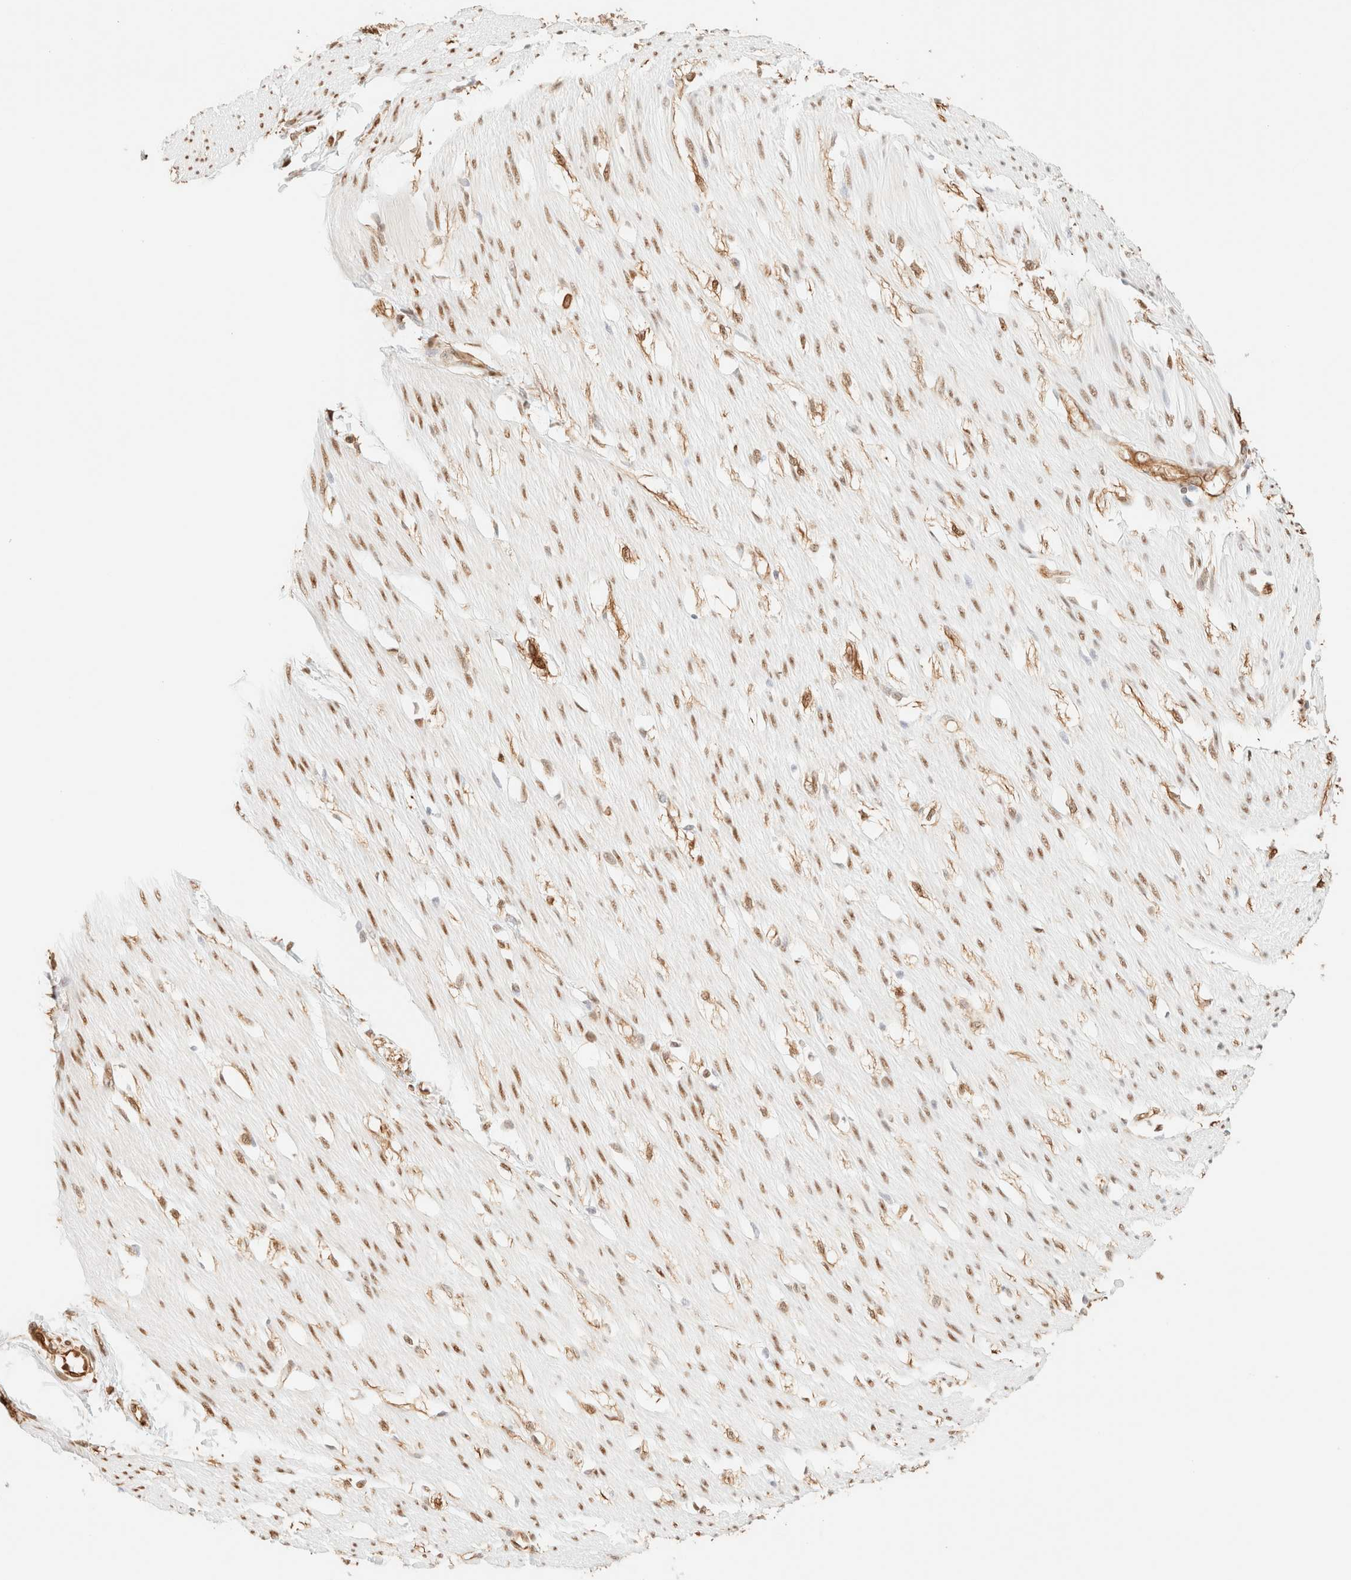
{"staining": {"intensity": "strong", "quantity": ">75%", "location": "nuclear"}, "tissue": "smooth muscle", "cell_type": "Smooth muscle cells", "image_type": "normal", "snomed": [{"axis": "morphology", "description": "Normal tissue, NOS"}, {"axis": "morphology", "description": "Adenocarcinoma, NOS"}, {"axis": "topography", "description": "Smooth muscle"}, {"axis": "topography", "description": "Colon"}], "caption": "Smooth muscle cells display strong nuclear staining in about >75% of cells in unremarkable smooth muscle.", "gene": "ZSCAN18", "patient": {"sex": "male", "age": 14}}